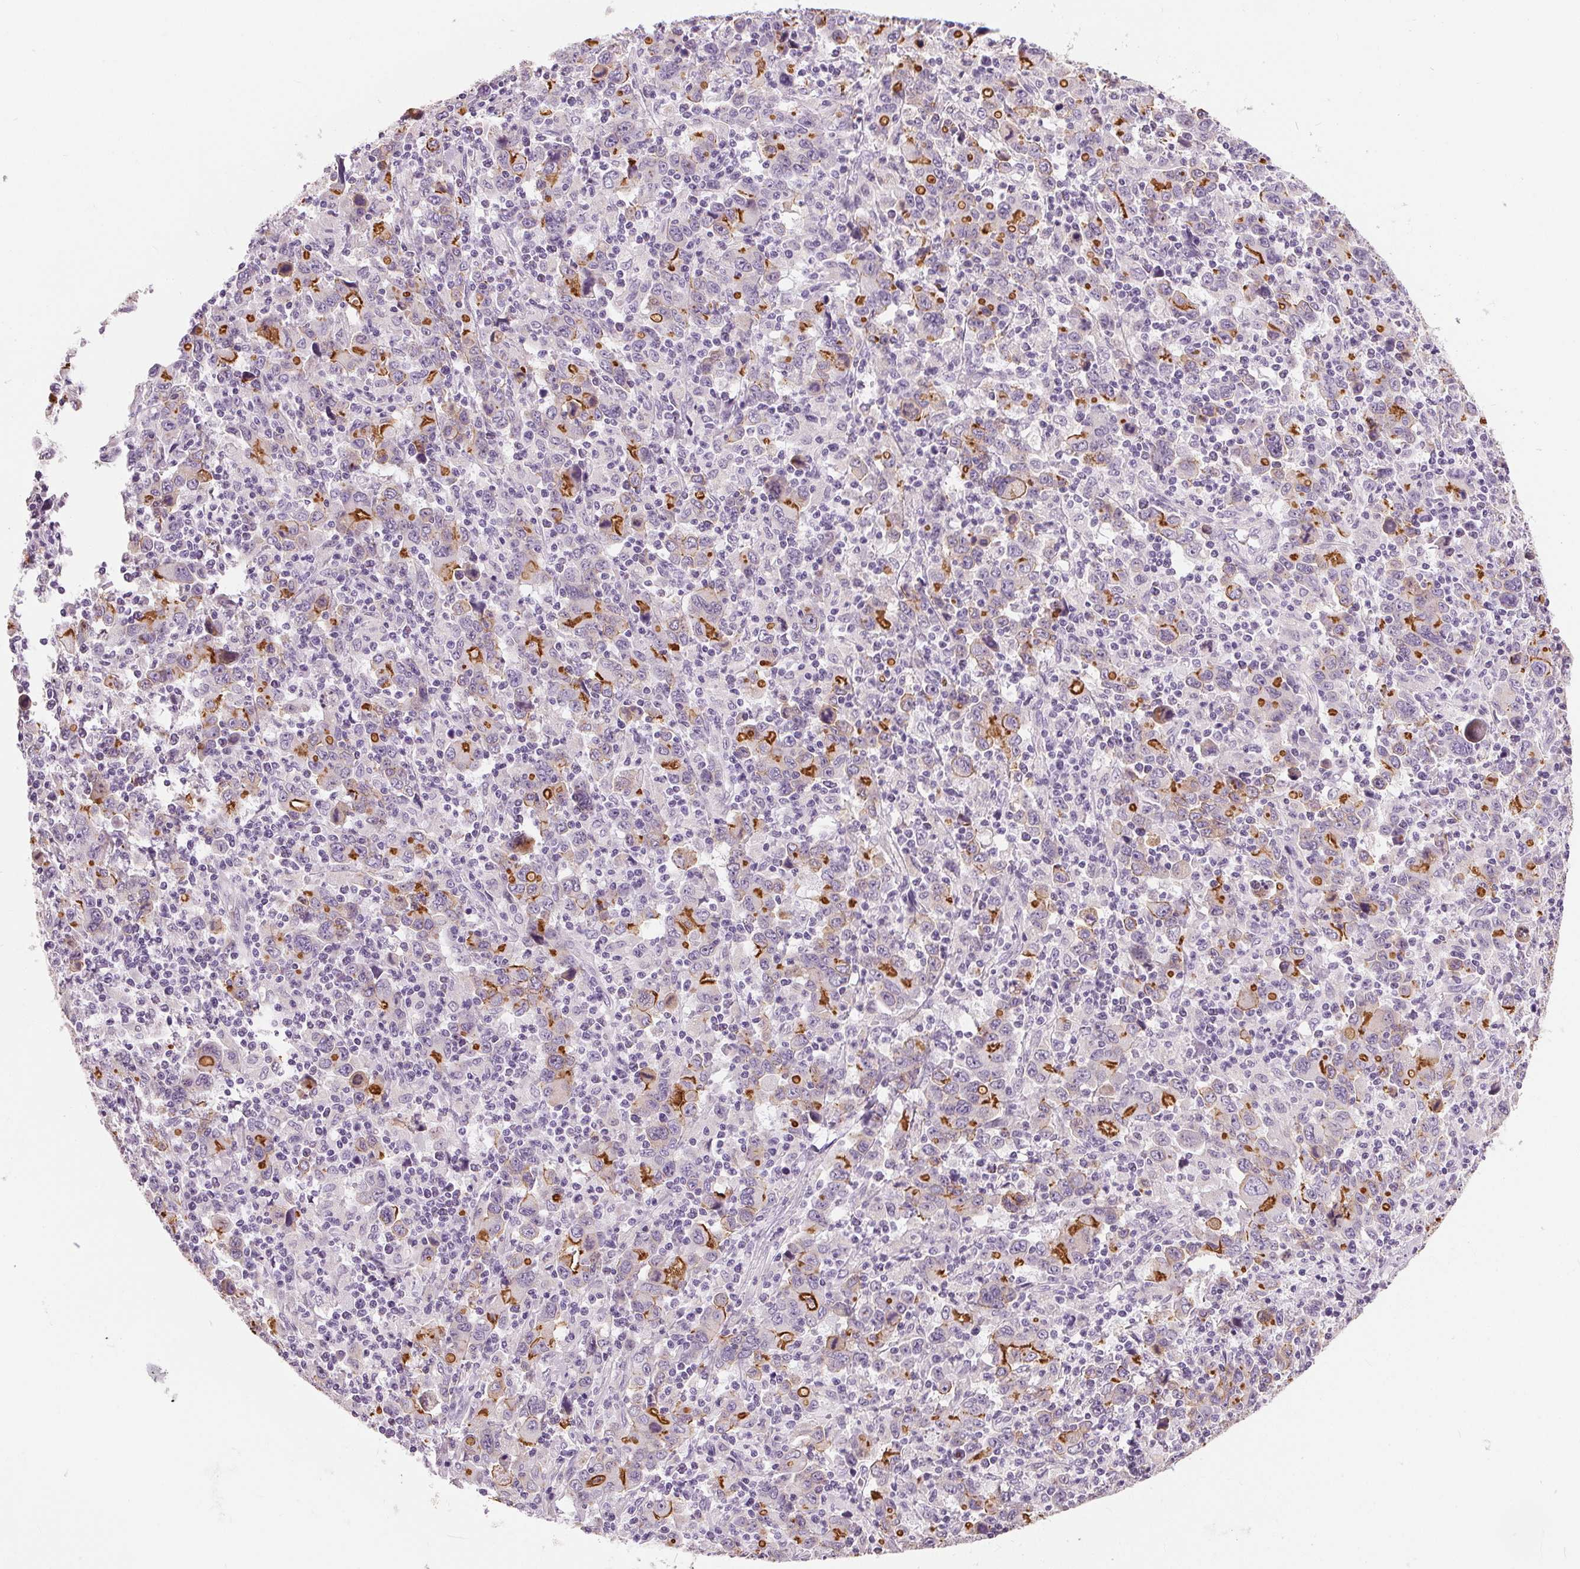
{"staining": {"intensity": "strong", "quantity": "<25%", "location": "cytoplasmic/membranous"}, "tissue": "stomach cancer", "cell_type": "Tumor cells", "image_type": "cancer", "snomed": [{"axis": "morphology", "description": "Adenocarcinoma, NOS"}, {"axis": "topography", "description": "Stomach, upper"}], "caption": "A brown stain highlights strong cytoplasmic/membranous positivity of a protein in adenocarcinoma (stomach) tumor cells. (Brightfield microscopy of DAB IHC at high magnification).", "gene": "MISP", "patient": {"sex": "male", "age": 69}}